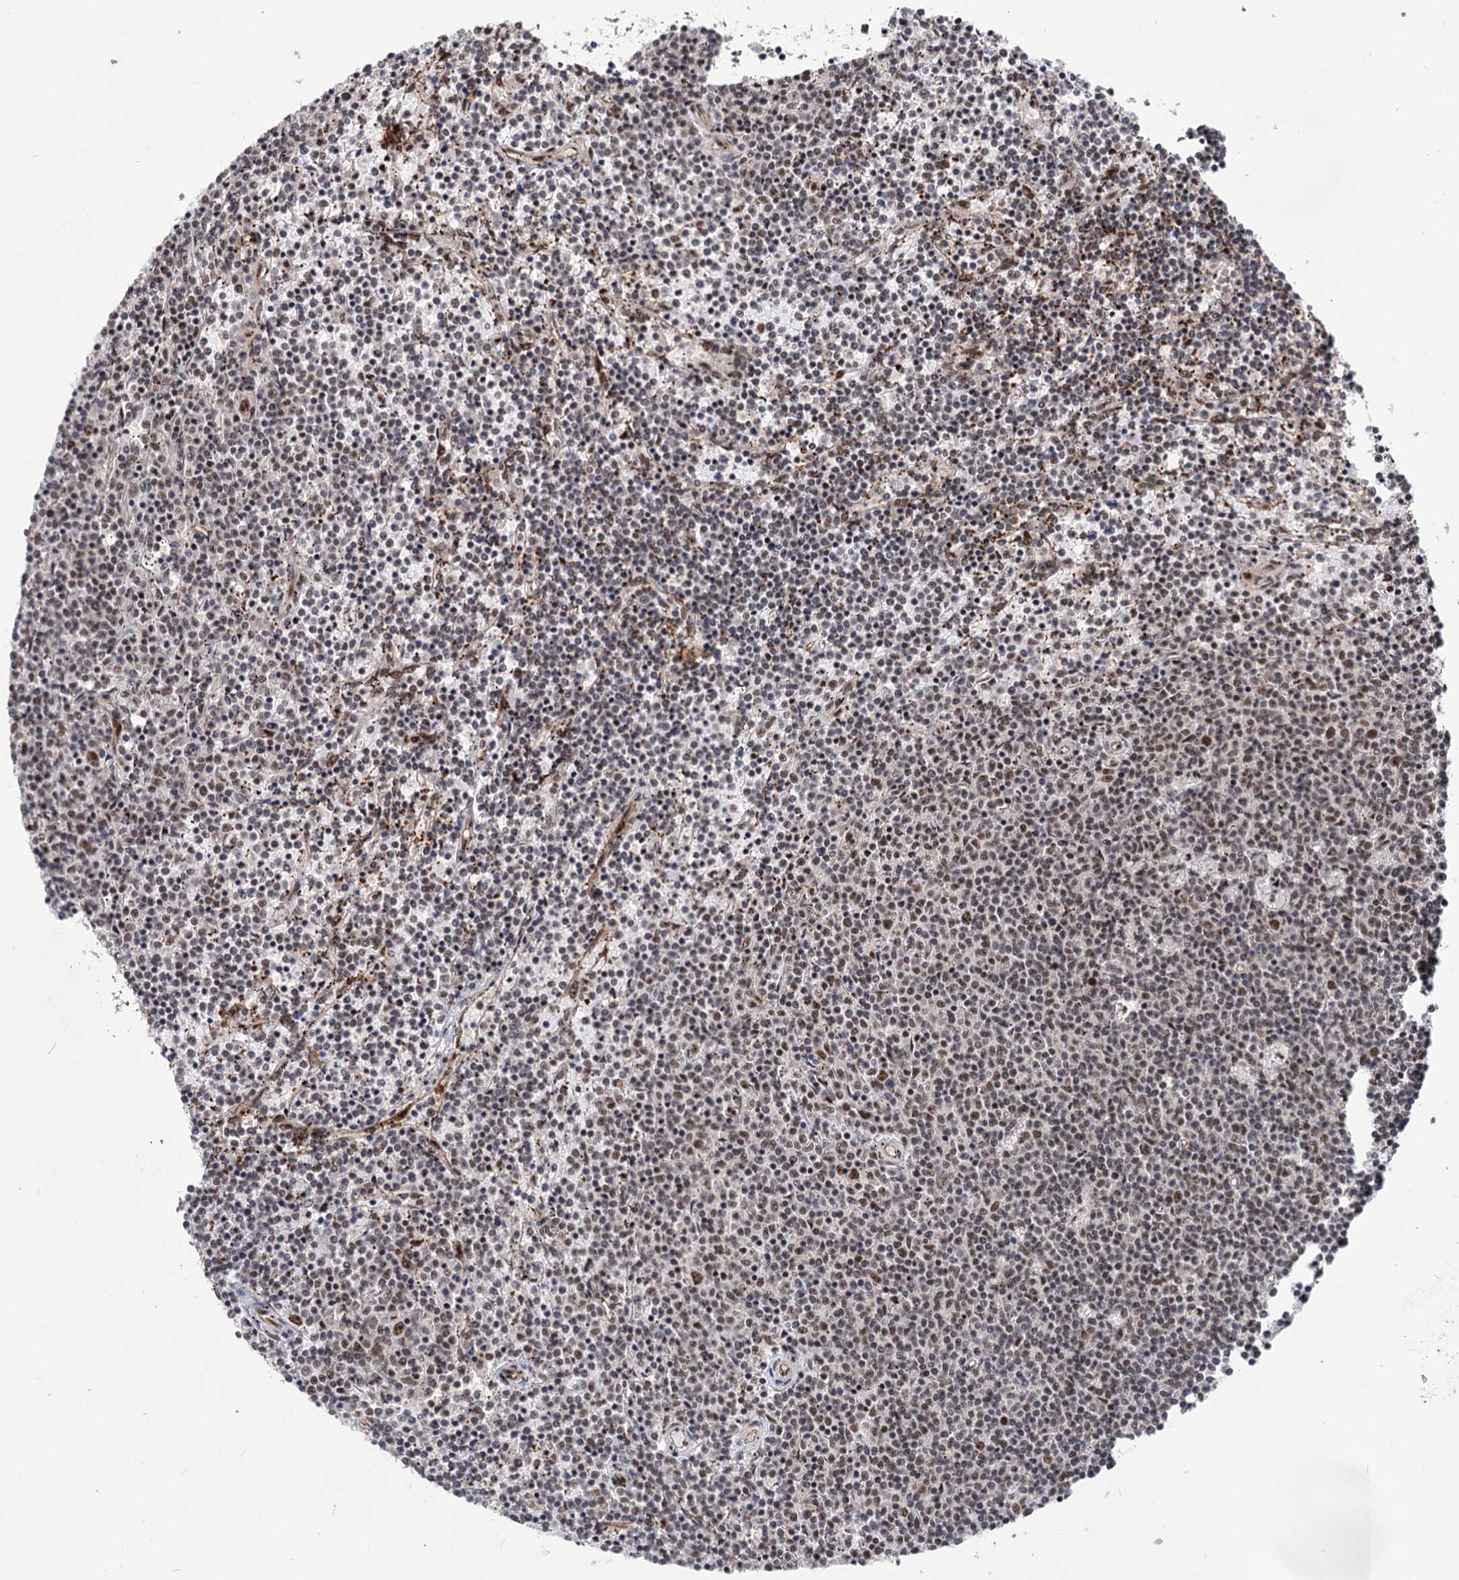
{"staining": {"intensity": "moderate", "quantity": "<25%", "location": "nuclear"}, "tissue": "lymphoma", "cell_type": "Tumor cells", "image_type": "cancer", "snomed": [{"axis": "morphology", "description": "Malignant lymphoma, non-Hodgkin's type, Low grade"}, {"axis": "topography", "description": "Spleen"}], "caption": "Low-grade malignant lymphoma, non-Hodgkin's type was stained to show a protein in brown. There is low levels of moderate nuclear staining in about <25% of tumor cells.", "gene": "MAML1", "patient": {"sex": "female", "age": 50}}